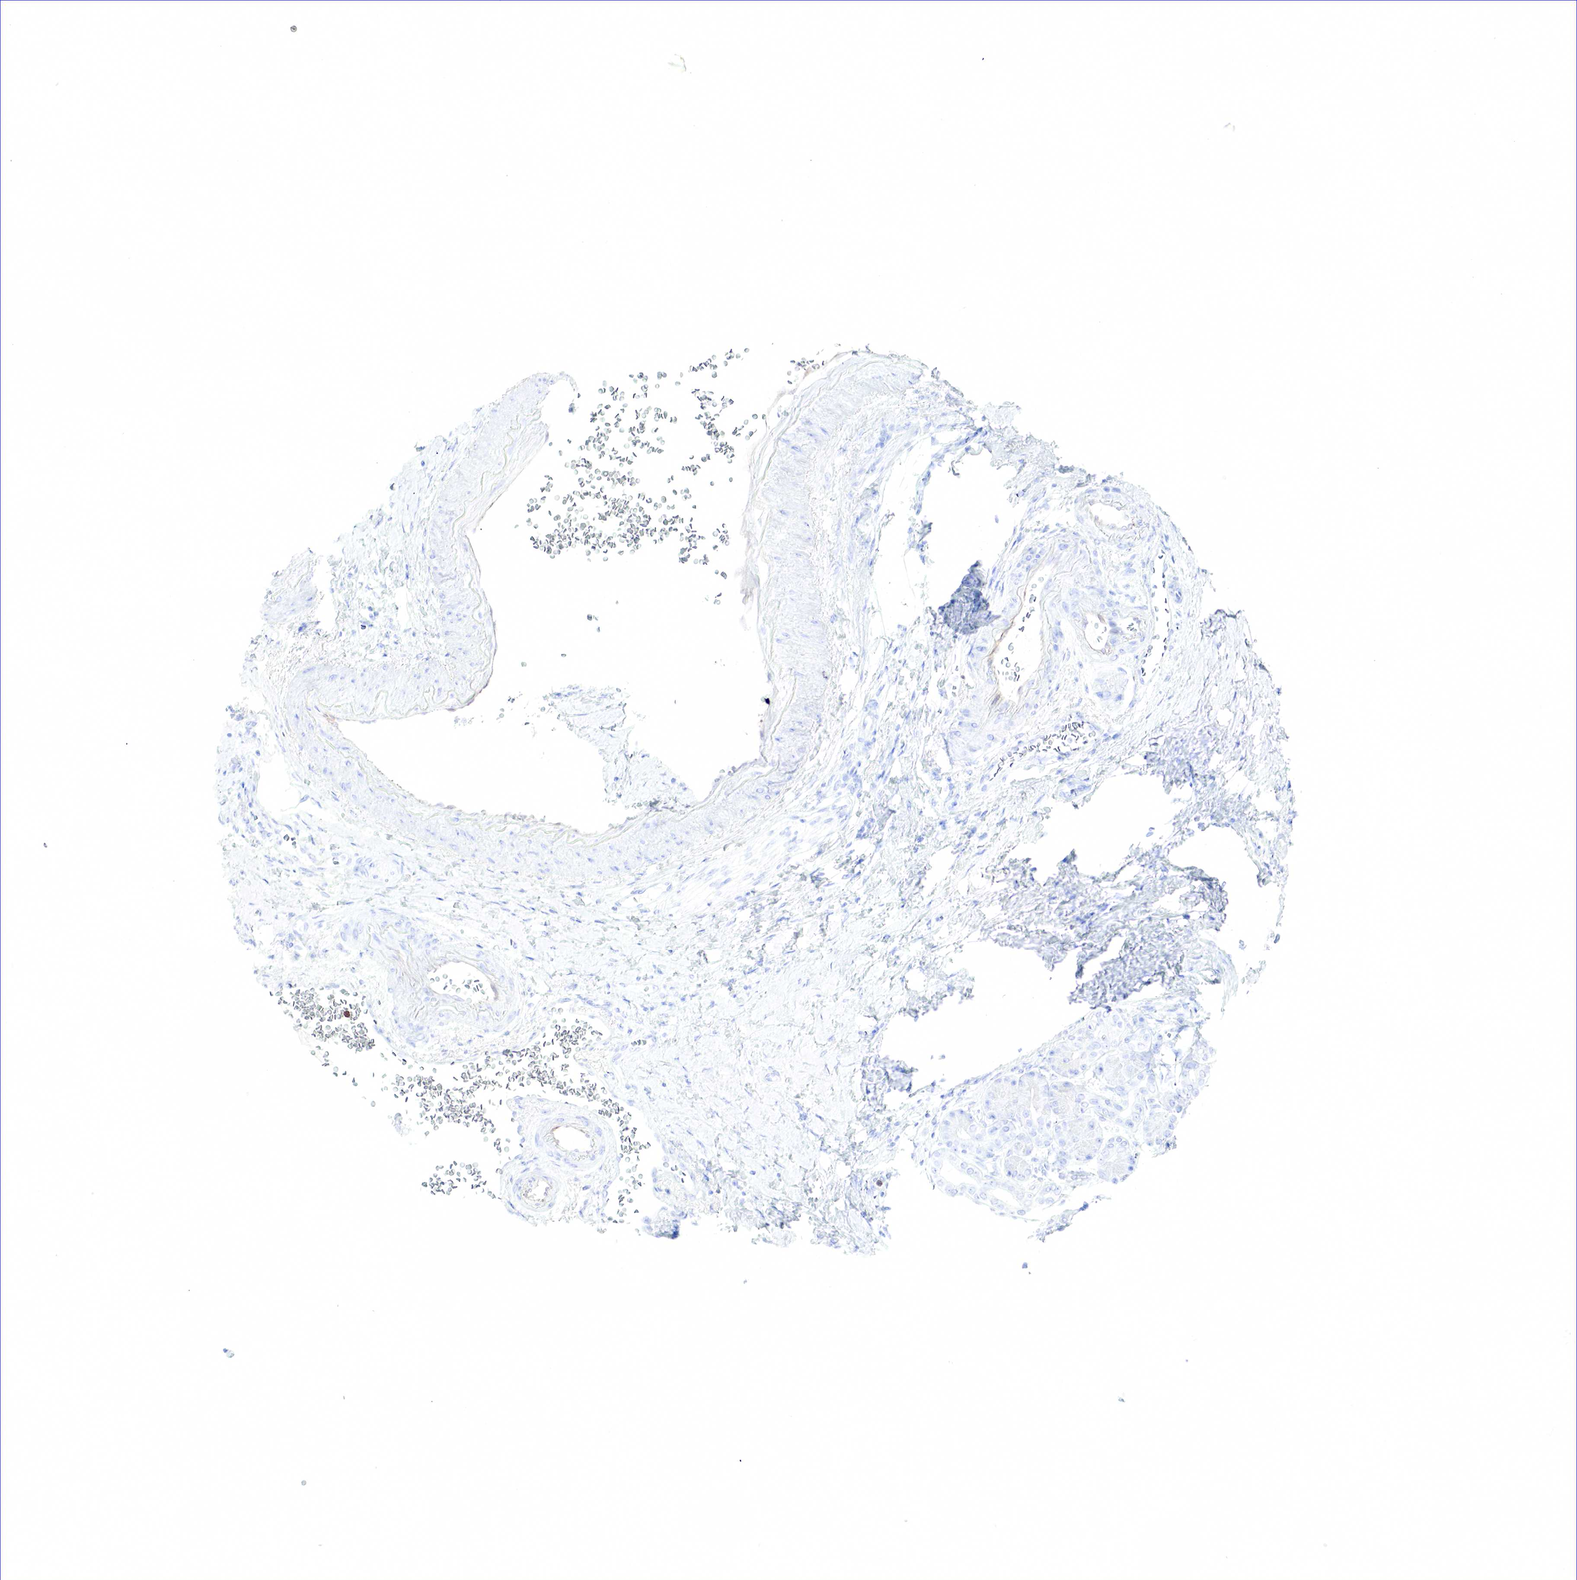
{"staining": {"intensity": "negative", "quantity": "none", "location": "none"}, "tissue": "pancreatic cancer", "cell_type": "Tumor cells", "image_type": "cancer", "snomed": [{"axis": "morphology", "description": "Adenocarcinoma, NOS"}, {"axis": "topography", "description": "Pancreas"}], "caption": "The histopathology image reveals no significant expression in tumor cells of pancreatic cancer.", "gene": "TNFRSF8", "patient": {"sex": "female", "age": 66}}